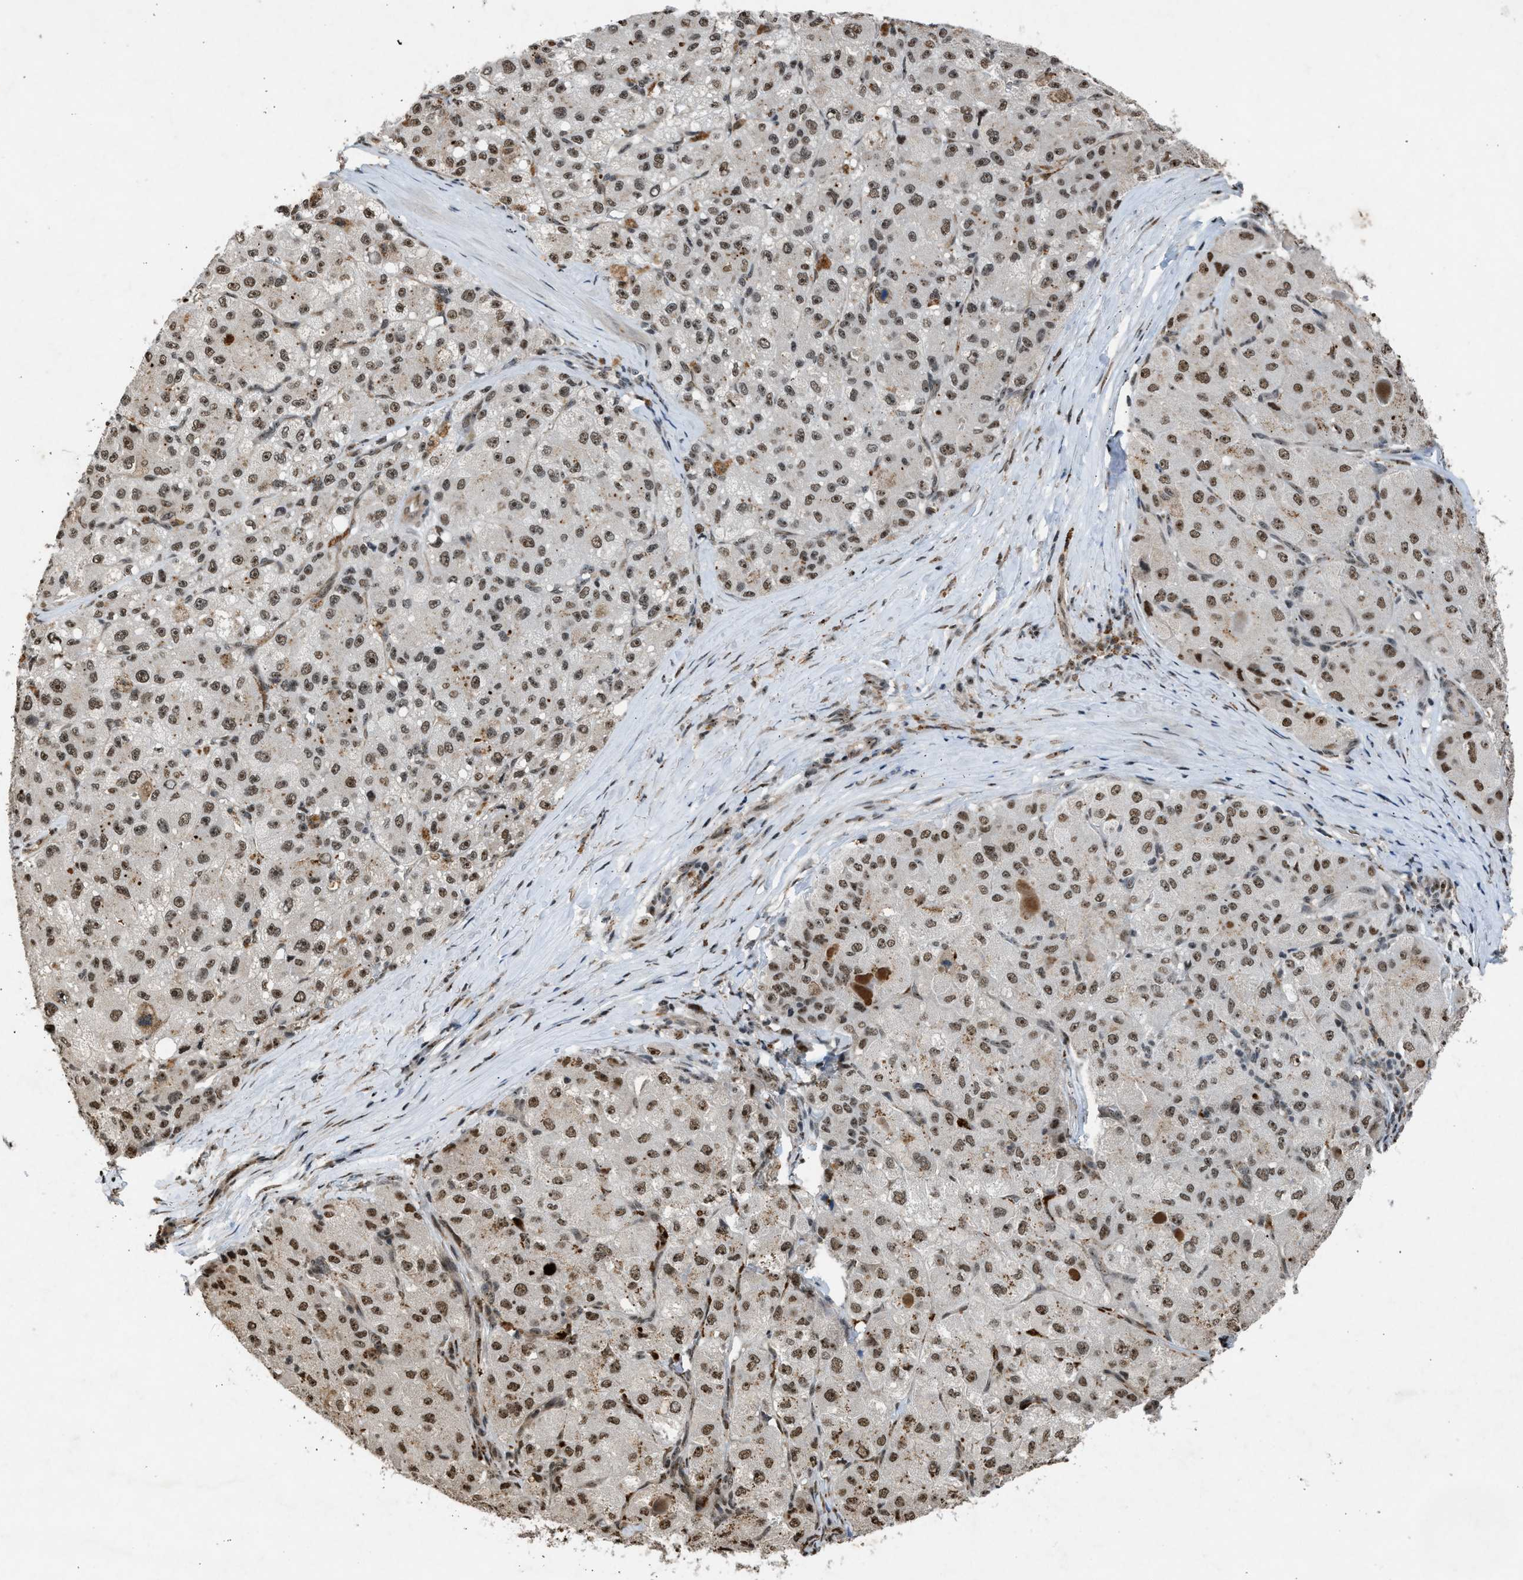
{"staining": {"intensity": "moderate", "quantity": ">75%", "location": "nuclear"}, "tissue": "liver cancer", "cell_type": "Tumor cells", "image_type": "cancer", "snomed": [{"axis": "morphology", "description": "Carcinoma, Hepatocellular, NOS"}, {"axis": "topography", "description": "Liver"}], "caption": "Hepatocellular carcinoma (liver) stained with a brown dye exhibits moderate nuclear positive staining in approximately >75% of tumor cells.", "gene": "TFDP2", "patient": {"sex": "male", "age": 80}}